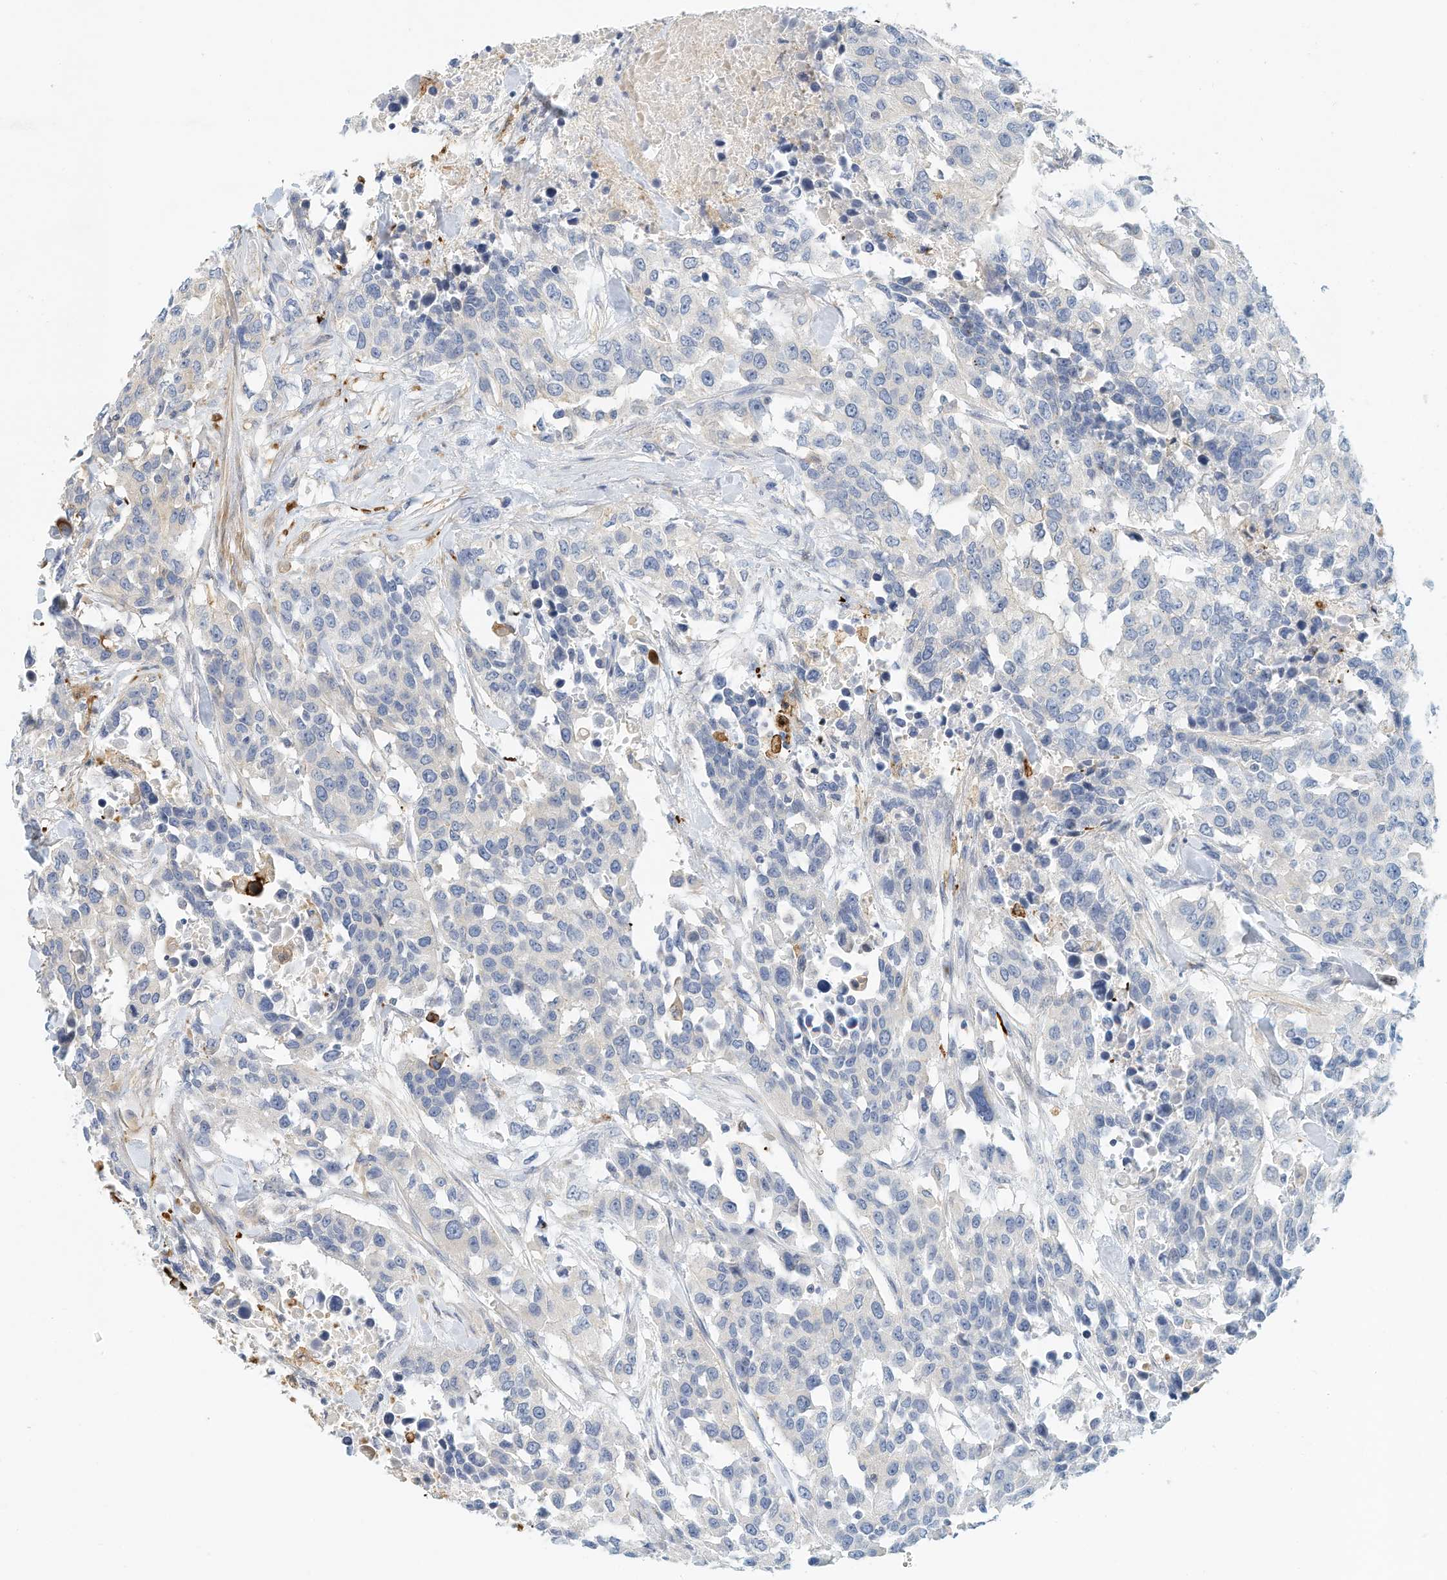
{"staining": {"intensity": "negative", "quantity": "none", "location": "none"}, "tissue": "urothelial cancer", "cell_type": "Tumor cells", "image_type": "cancer", "snomed": [{"axis": "morphology", "description": "Urothelial carcinoma, High grade"}, {"axis": "topography", "description": "Urinary bladder"}], "caption": "Tumor cells show no significant protein positivity in high-grade urothelial carcinoma.", "gene": "MICAL1", "patient": {"sex": "female", "age": 80}}